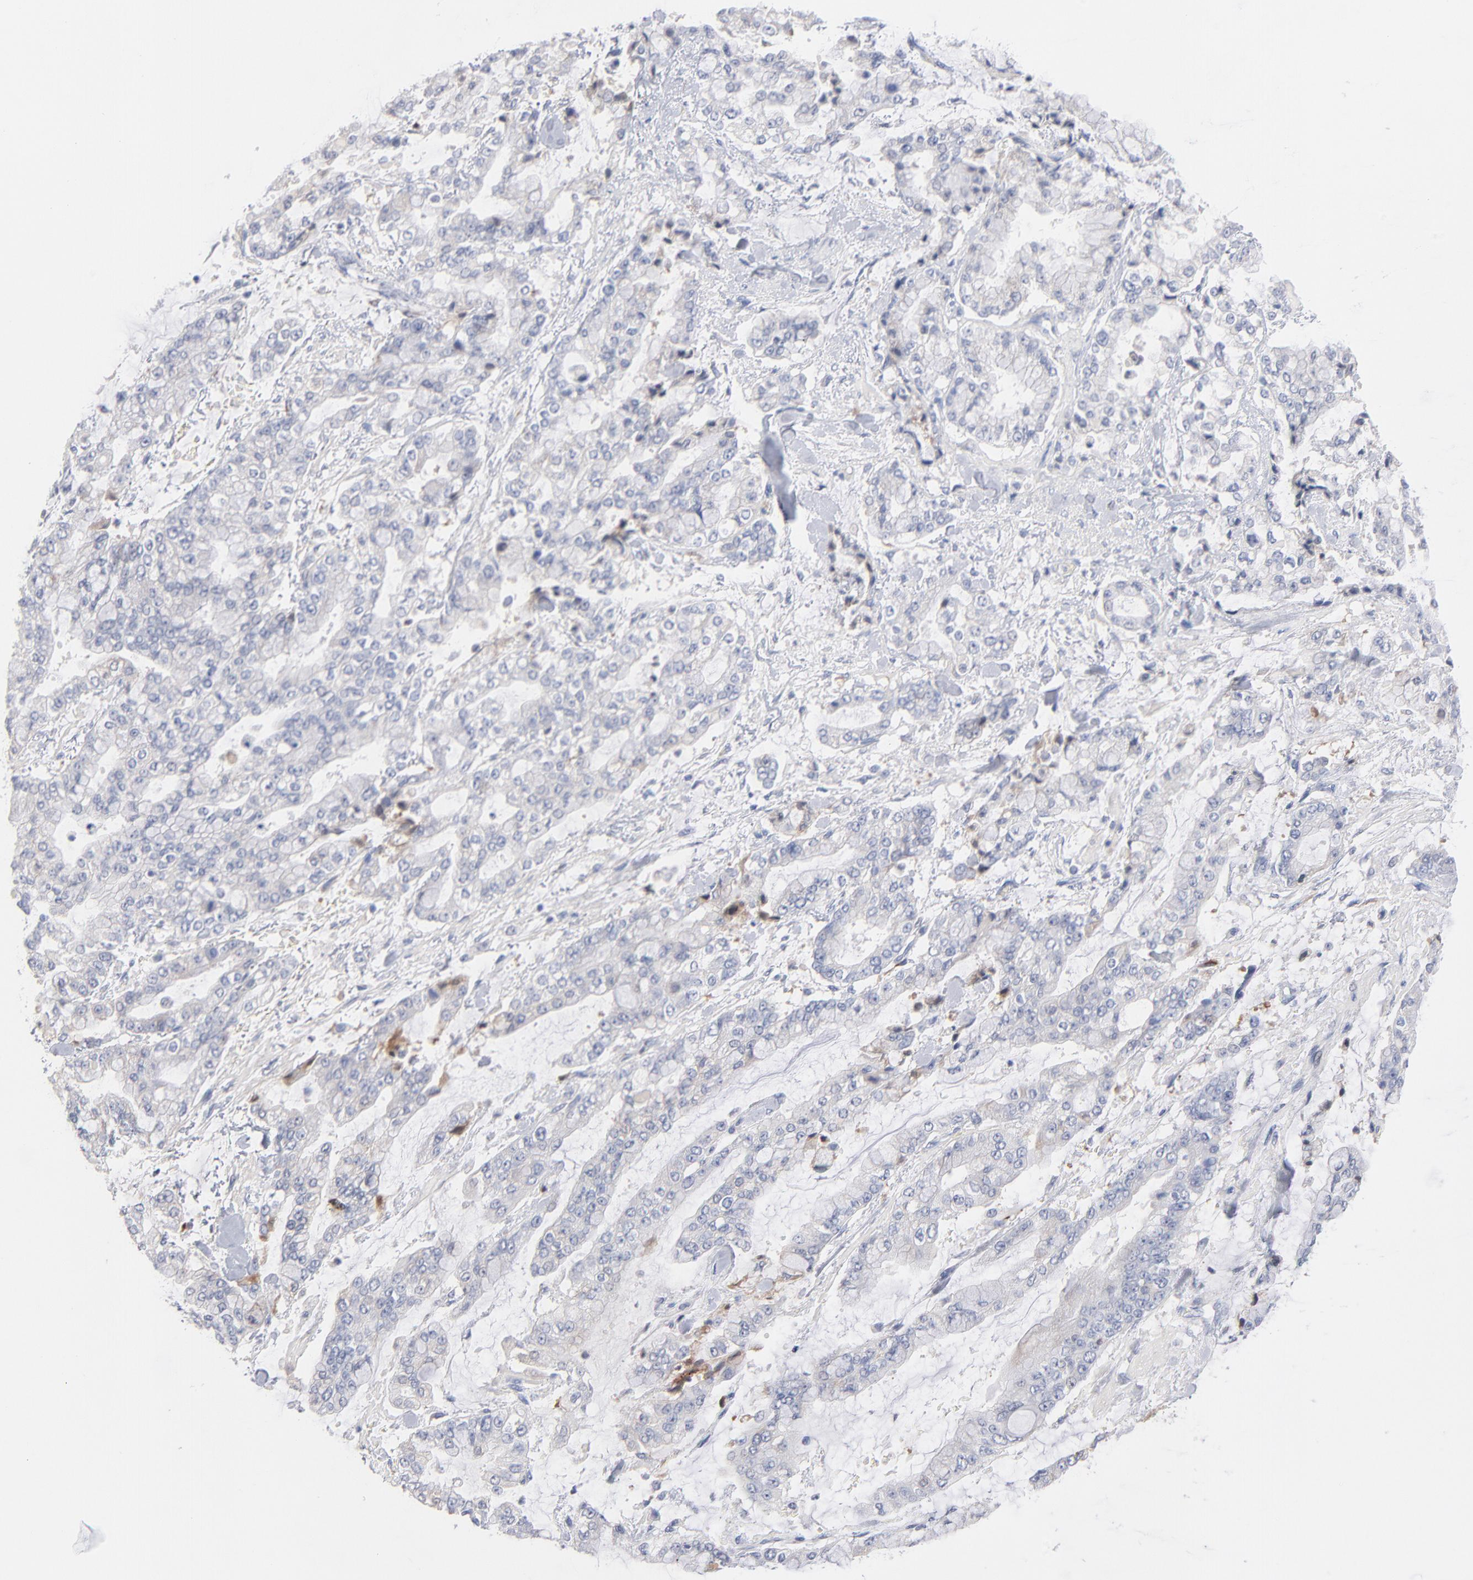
{"staining": {"intensity": "negative", "quantity": "none", "location": "none"}, "tissue": "stomach cancer", "cell_type": "Tumor cells", "image_type": "cancer", "snomed": [{"axis": "morphology", "description": "Normal tissue, NOS"}, {"axis": "morphology", "description": "Adenocarcinoma, NOS"}, {"axis": "topography", "description": "Stomach, upper"}, {"axis": "topography", "description": "Stomach"}], "caption": "This is an immunohistochemistry photomicrograph of human stomach adenocarcinoma. There is no positivity in tumor cells.", "gene": "F12", "patient": {"sex": "male", "age": 76}}